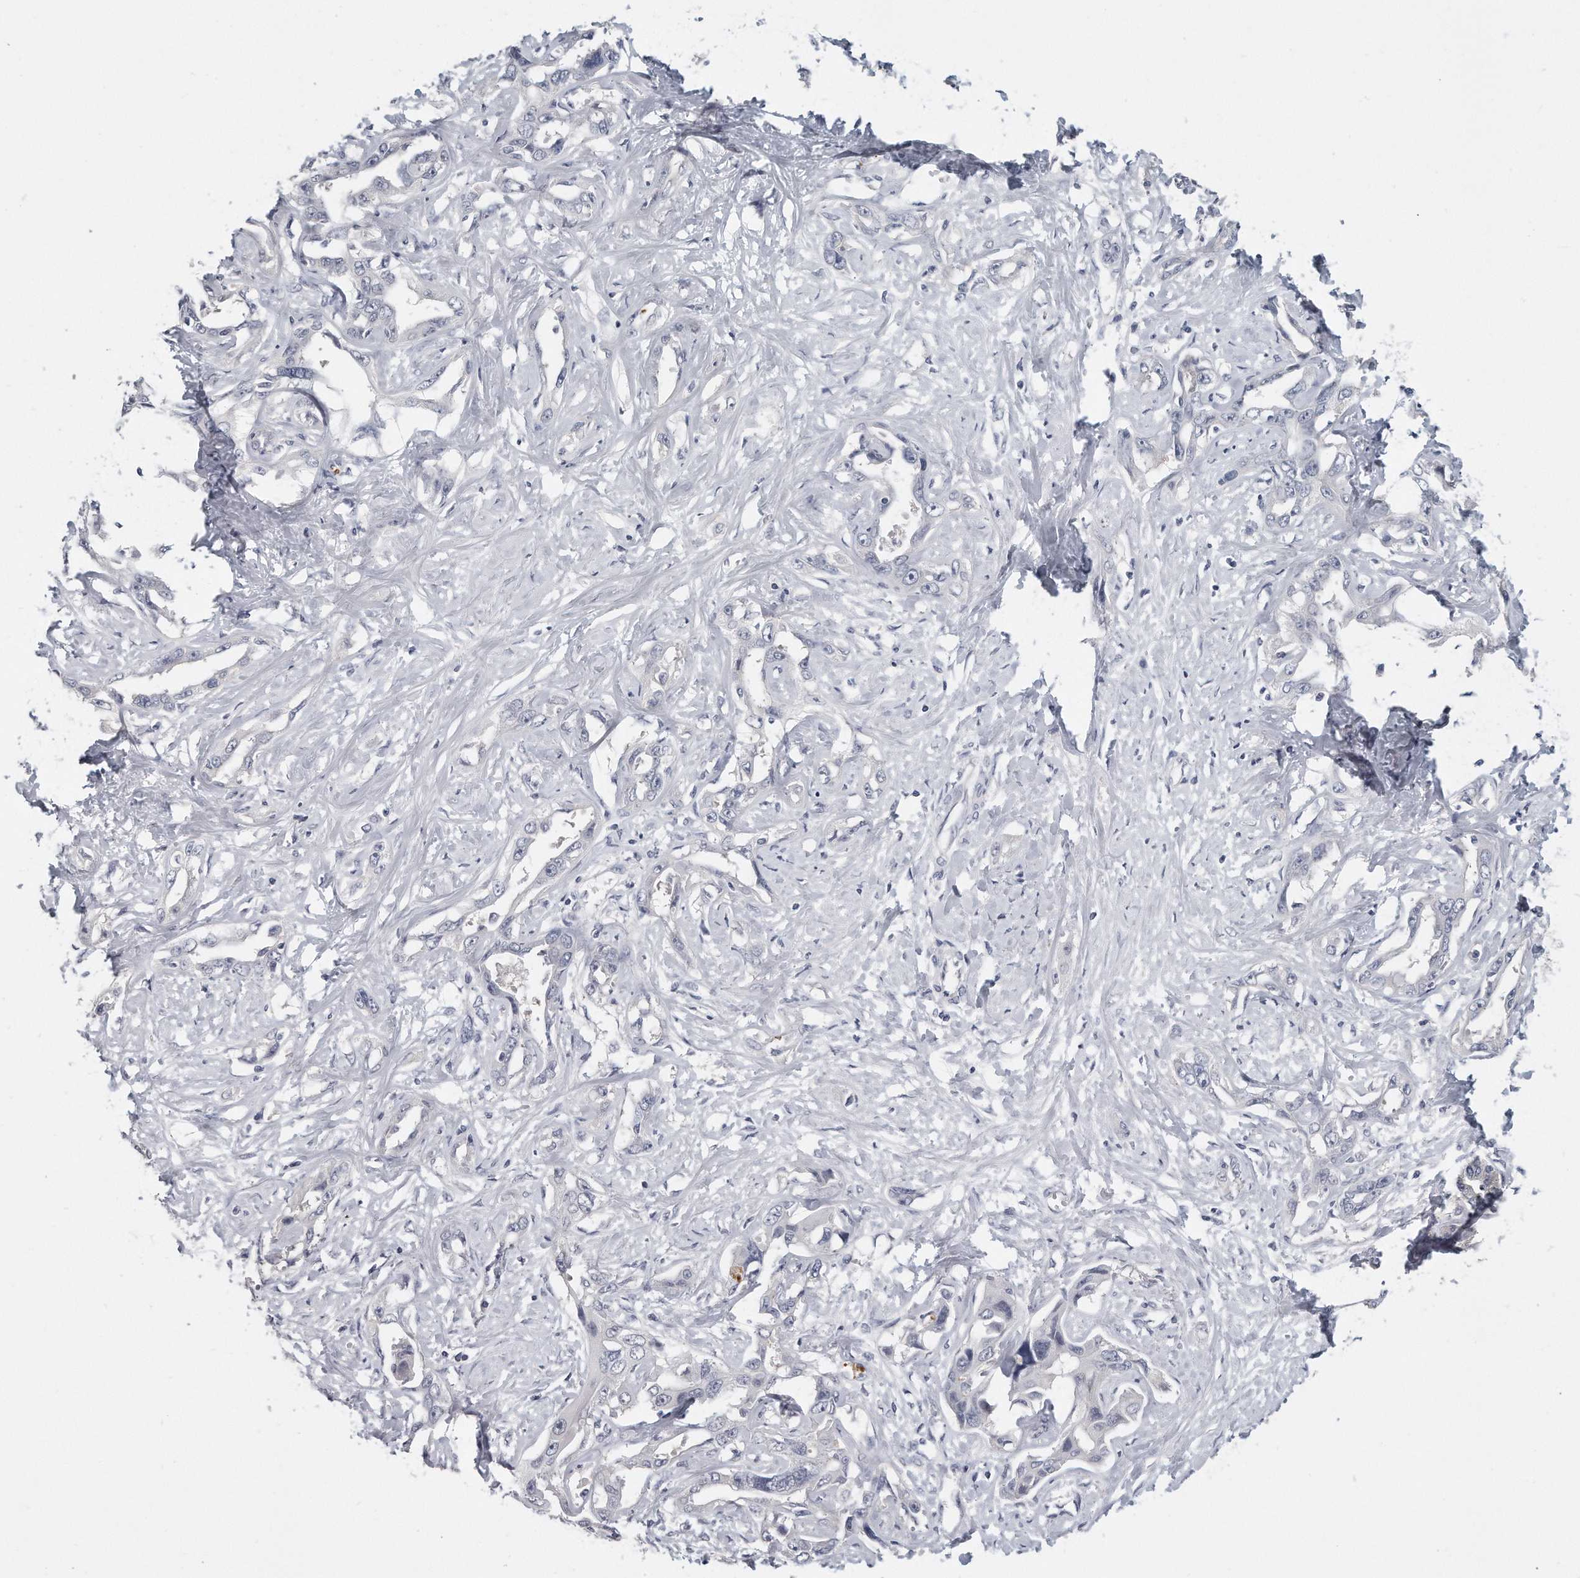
{"staining": {"intensity": "negative", "quantity": "none", "location": "none"}, "tissue": "liver cancer", "cell_type": "Tumor cells", "image_type": "cancer", "snomed": [{"axis": "morphology", "description": "Cholangiocarcinoma"}, {"axis": "topography", "description": "Liver"}], "caption": "IHC image of neoplastic tissue: human cholangiocarcinoma (liver) stained with DAB shows no significant protein staining in tumor cells.", "gene": "KLHL7", "patient": {"sex": "male", "age": 59}}